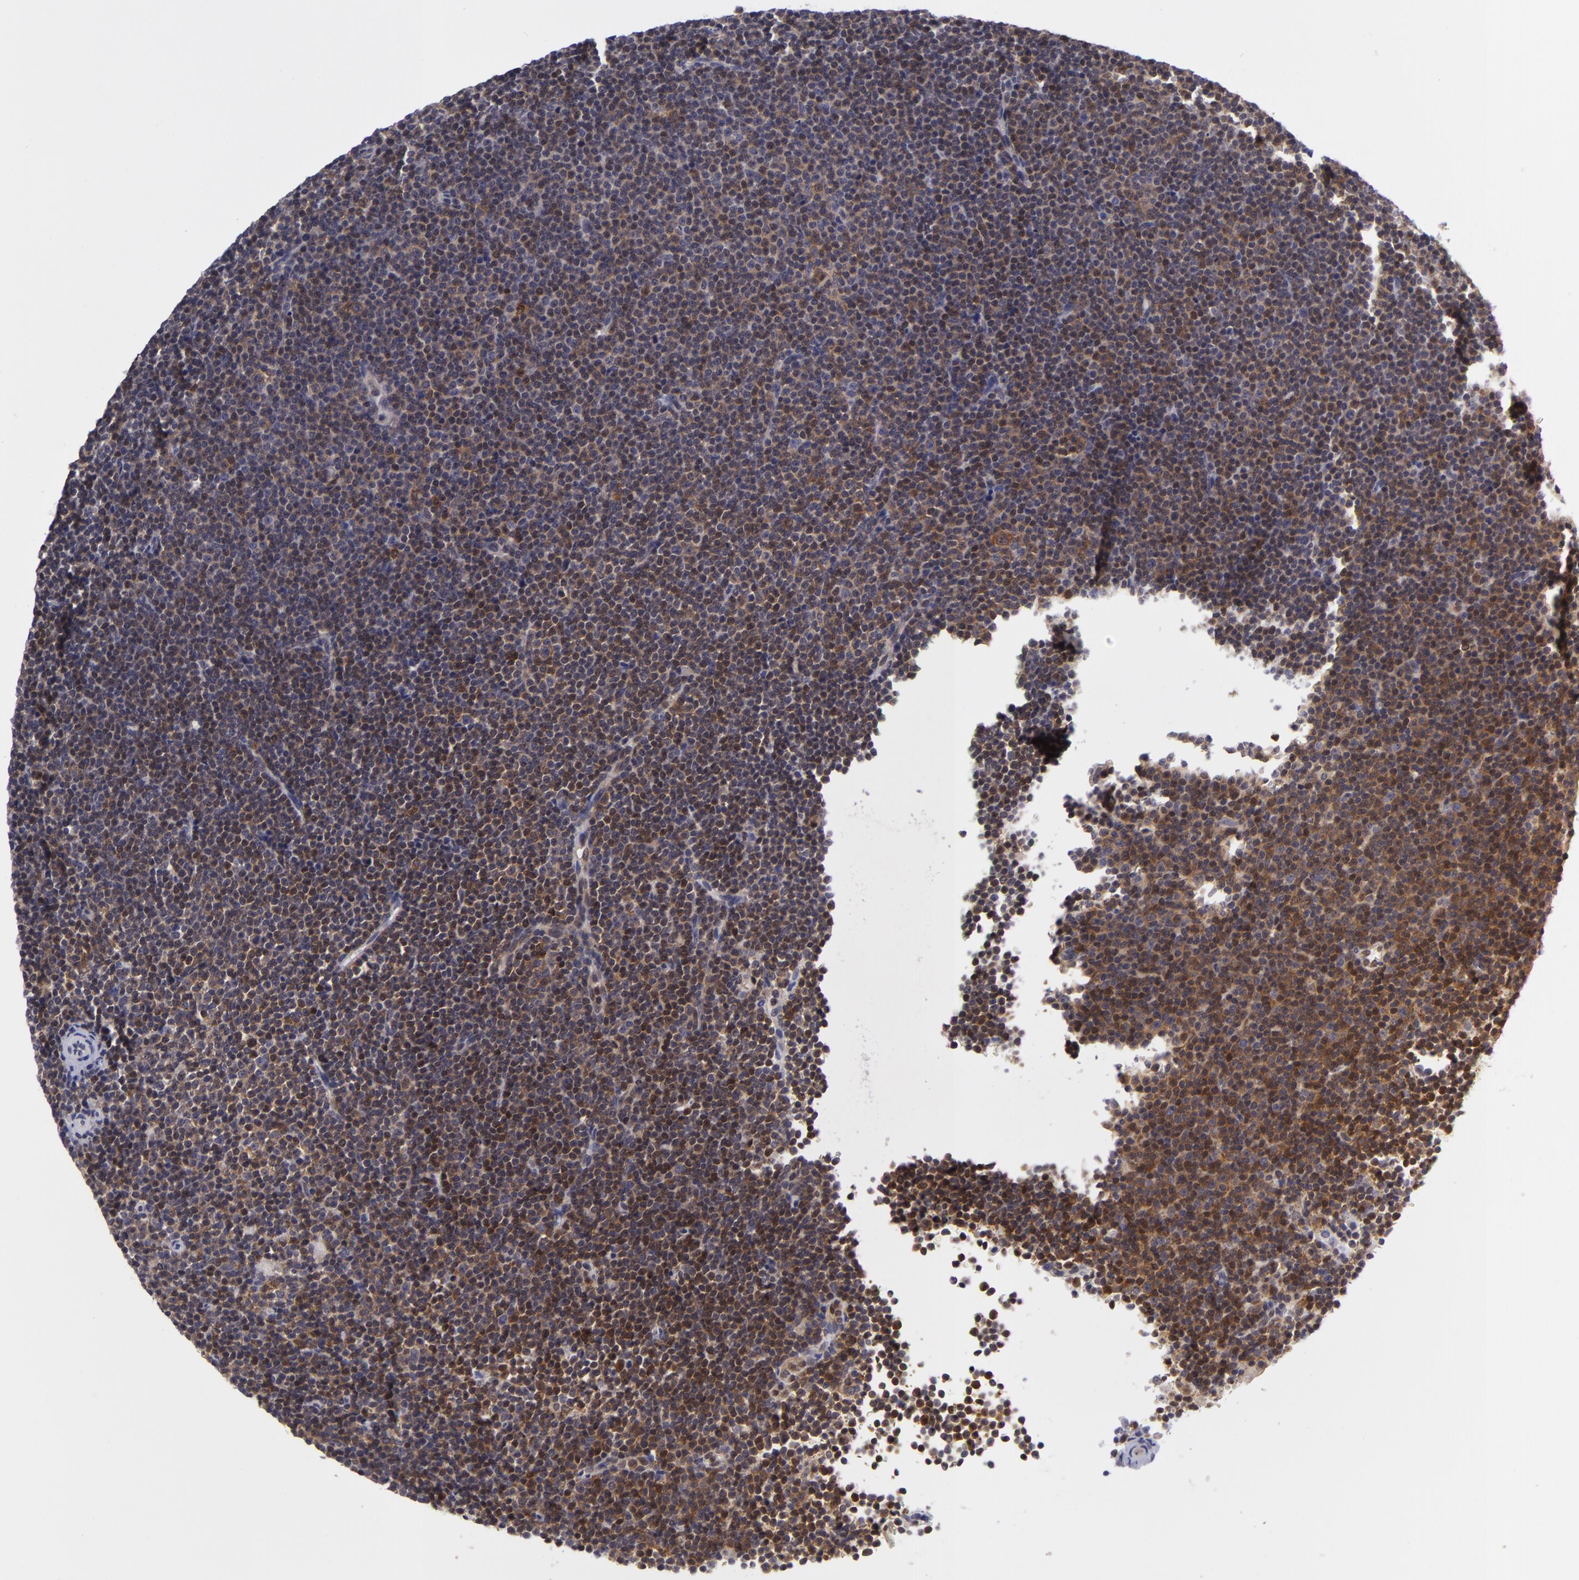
{"staining": {"intensity": "strong", "quantity": ">75%", "location": "cytoplasmic/membranous"}, "tissue": "lymphoma", "cell_type": "Tumor cells", "image_type": "cancer", "snomed": [{"axis": "morphology", "description": "Malignant lymphoma, non-Hodgkin's type, Low grade"}, {"axis": "topography", "description": "Lymph node"}], "caption": "Immunohistochemistry (IHC) photomicrograph of neoplastic tissue: human malignant lymphoma, non-Hodgkin's type (low-grade) stained using immunohistochemistry displays high levels of strong protein expression localized specifically in the cytoplasmic/membranous of tumor cells, appearing as a cytoplasmic/membranous brown color.", "gene": "BCL10", "patient": {"sex": "female", "age": 69}}